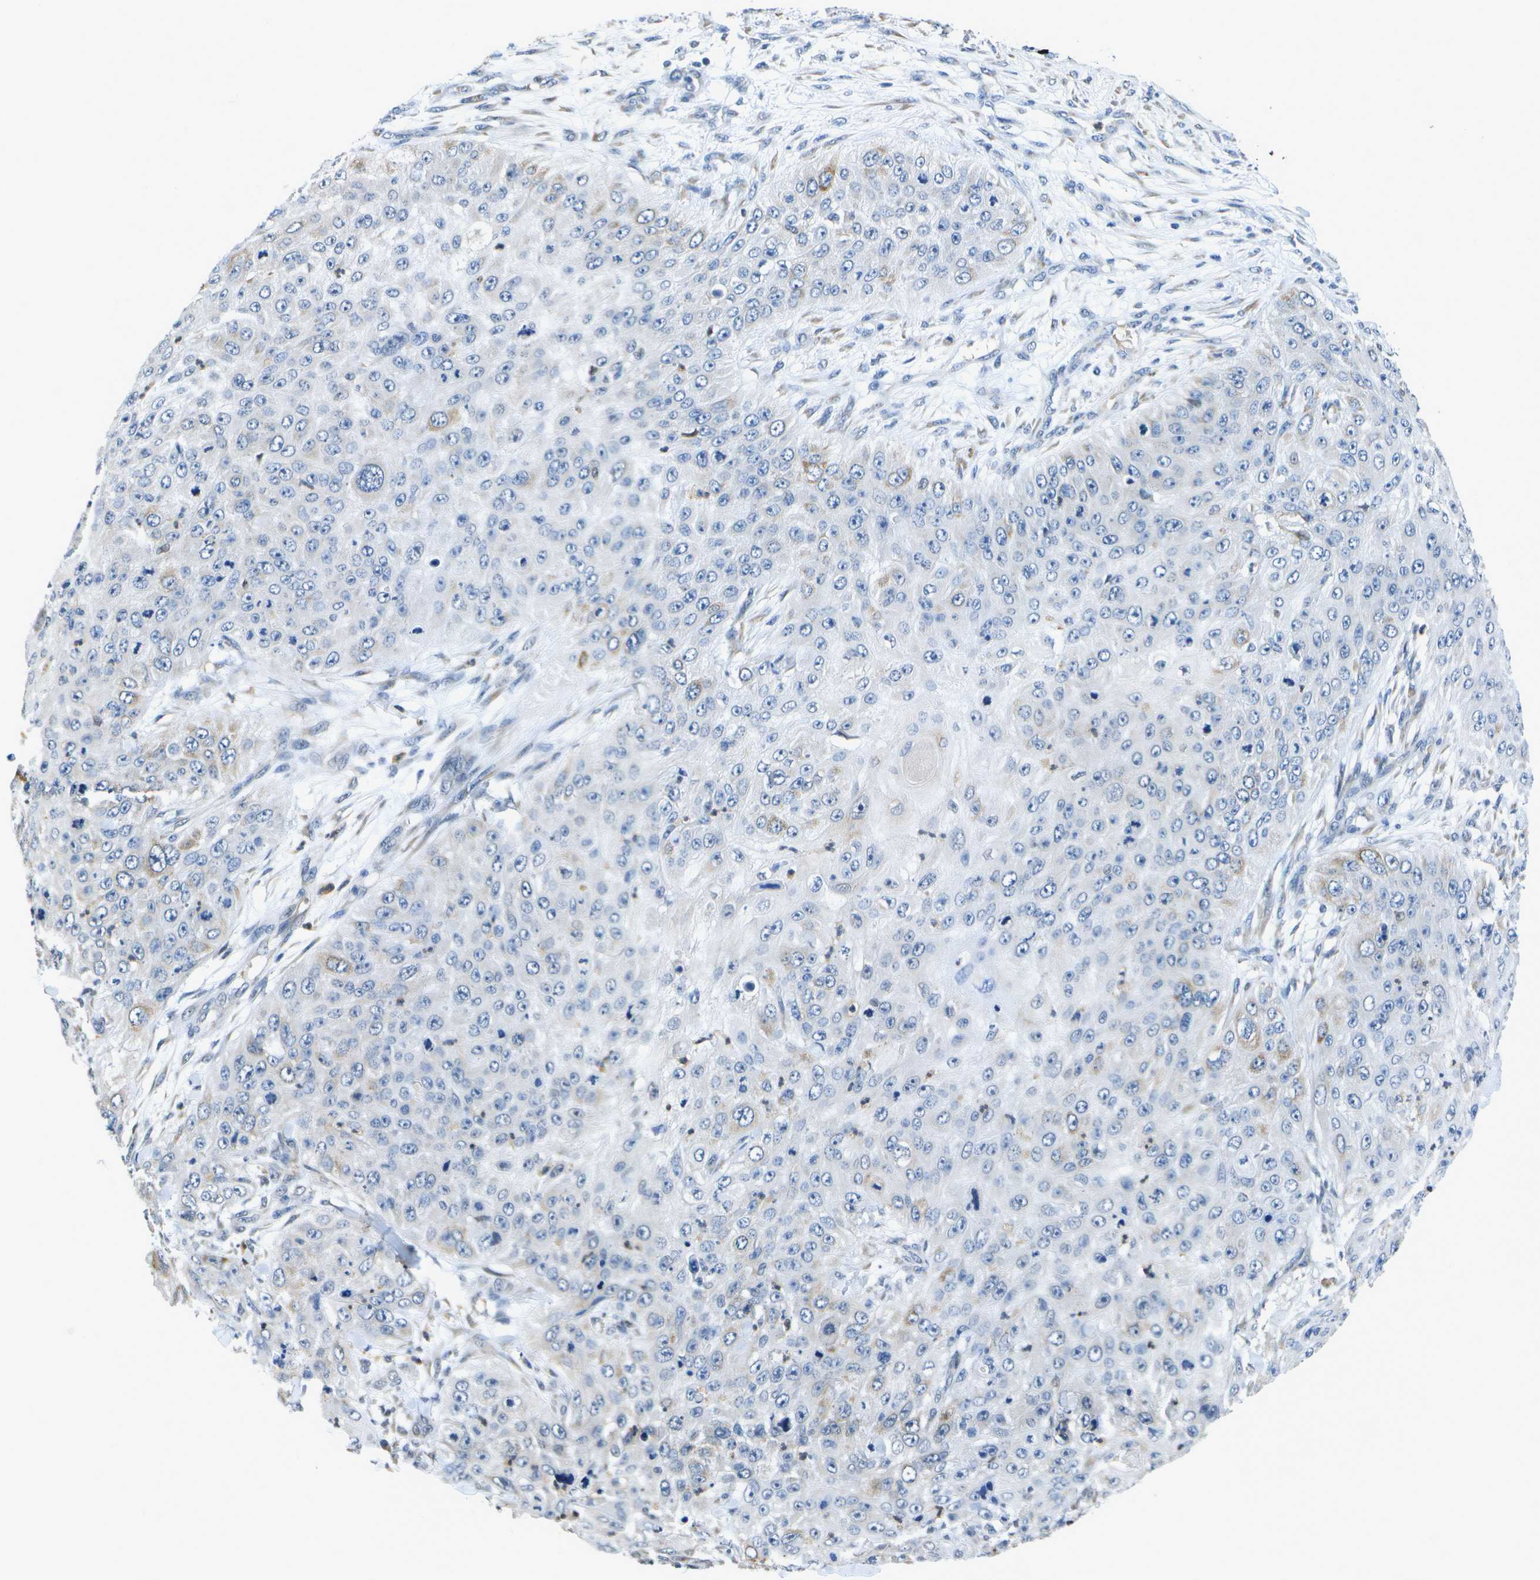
{"staining": {"intensity": "negative", "quantity": "none", "location": "none"}, "tissue": "skin cancer", "cell_type": "Tumor cells", "image_type": "cancer", "snomed": [{"axis": "morphology", "description": "Squamous cell carcinoma, NOS"}, {"axis": "topography", "description": "Skin"}], "caption": "This is an immunohistochemistry micrograph of squamous cell carcinoma (skin). There is no positivity in tumor cells.", "gene": "DSE", "patient": {"sex": "female", "age": 80}}